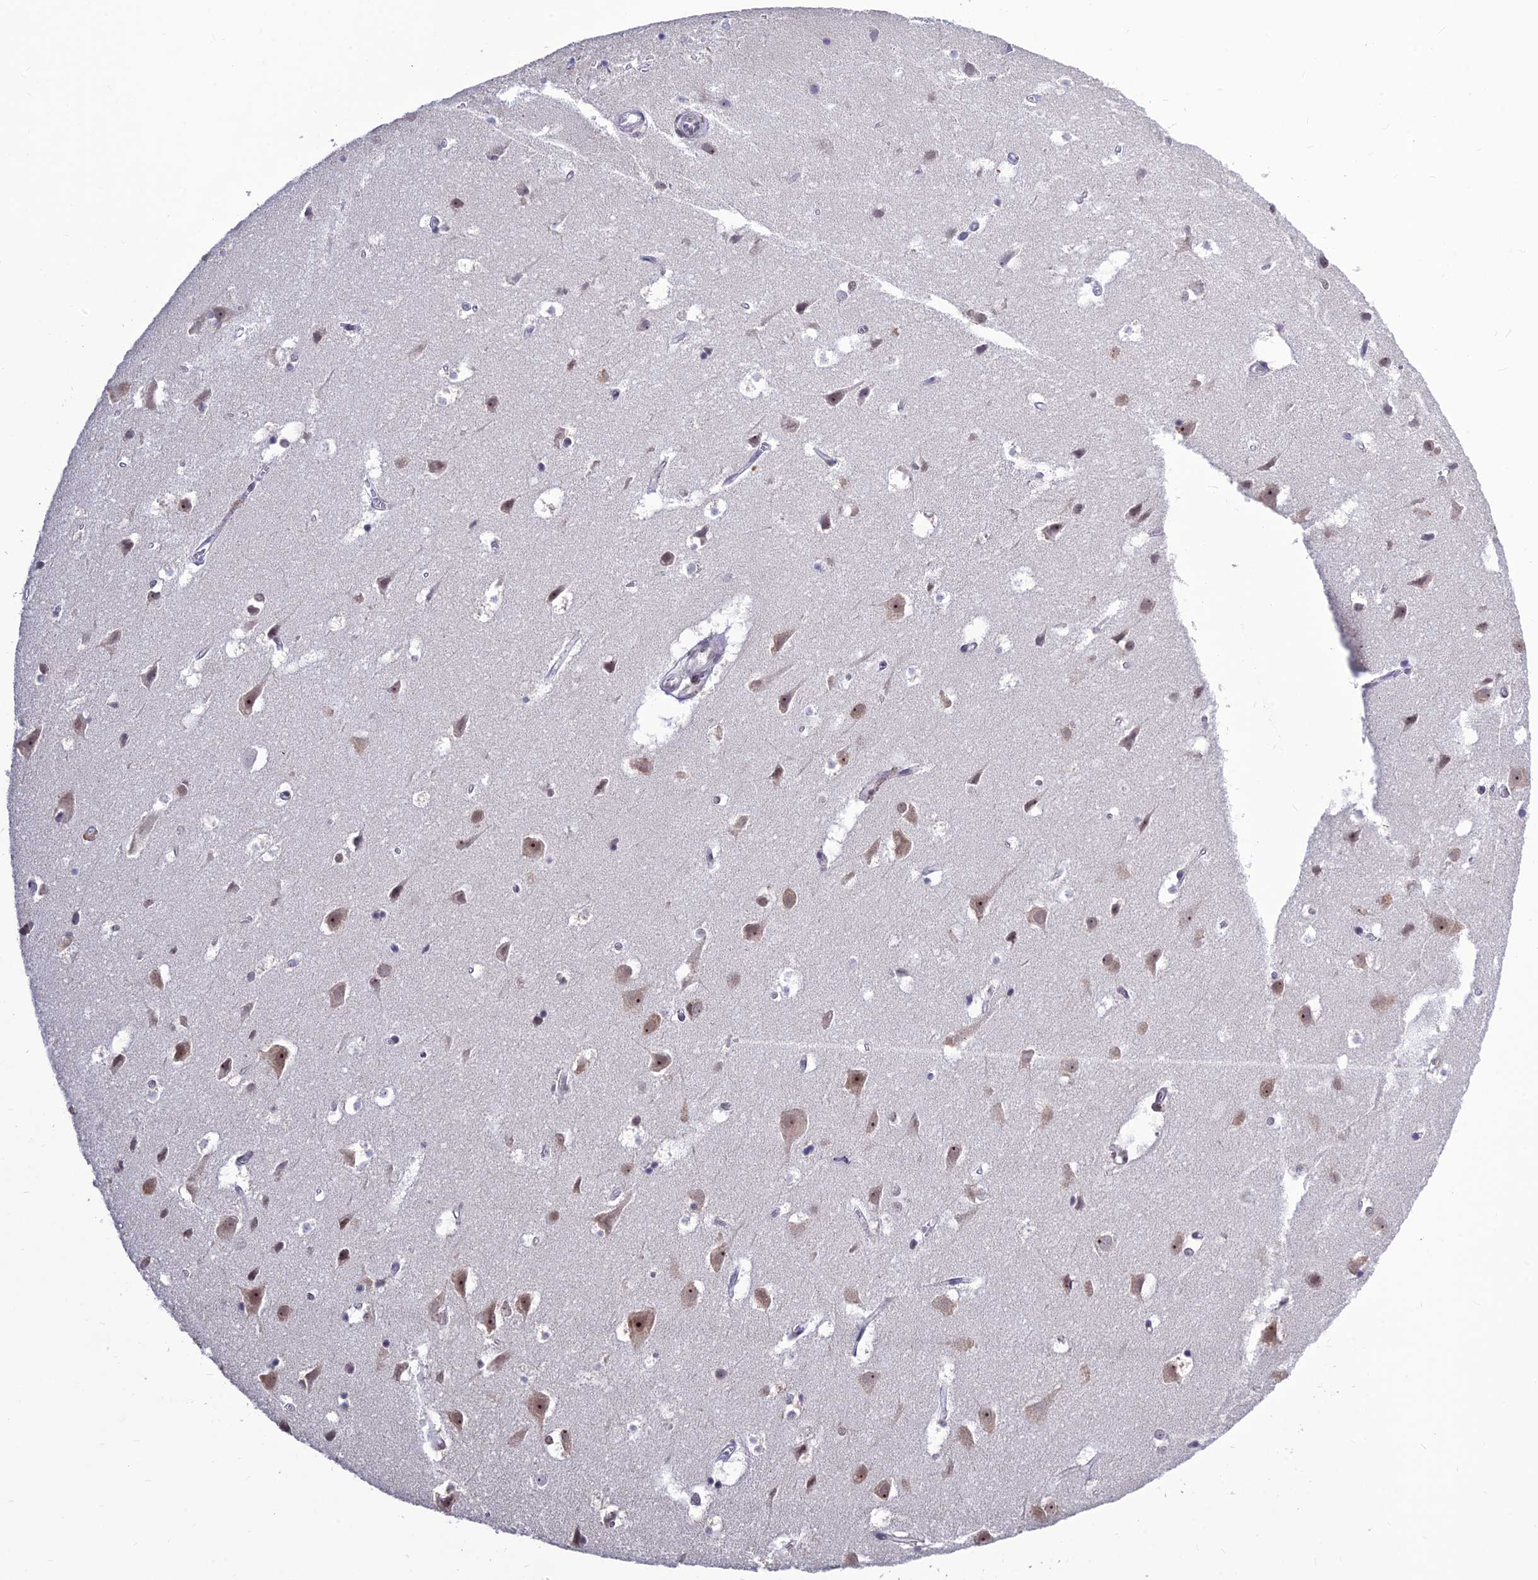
{"staining": {"intensity": "negative", "quantity": "none", "location": "none"}, "tissue": "cerebral cortex", "cell_type": "Endothelial cells", "image_type": "normal", "snomed": [{"axis": "morphology", "description": "Normal tissue, NOS"}, {"axis": "topography", "description": "Cerebral cortex"}], "caption": "Benign cerebral cortex was stained to show a protein in brown. There is no significant expression in endothelial cells. The staining was performed using DAB to visualize the protein expression in brown, while the nuclei were stained in blue with hematoxylin (Magnification: 20x).", "gene": "POLR1G", "patient": {"sex": "male", "age": 54}}